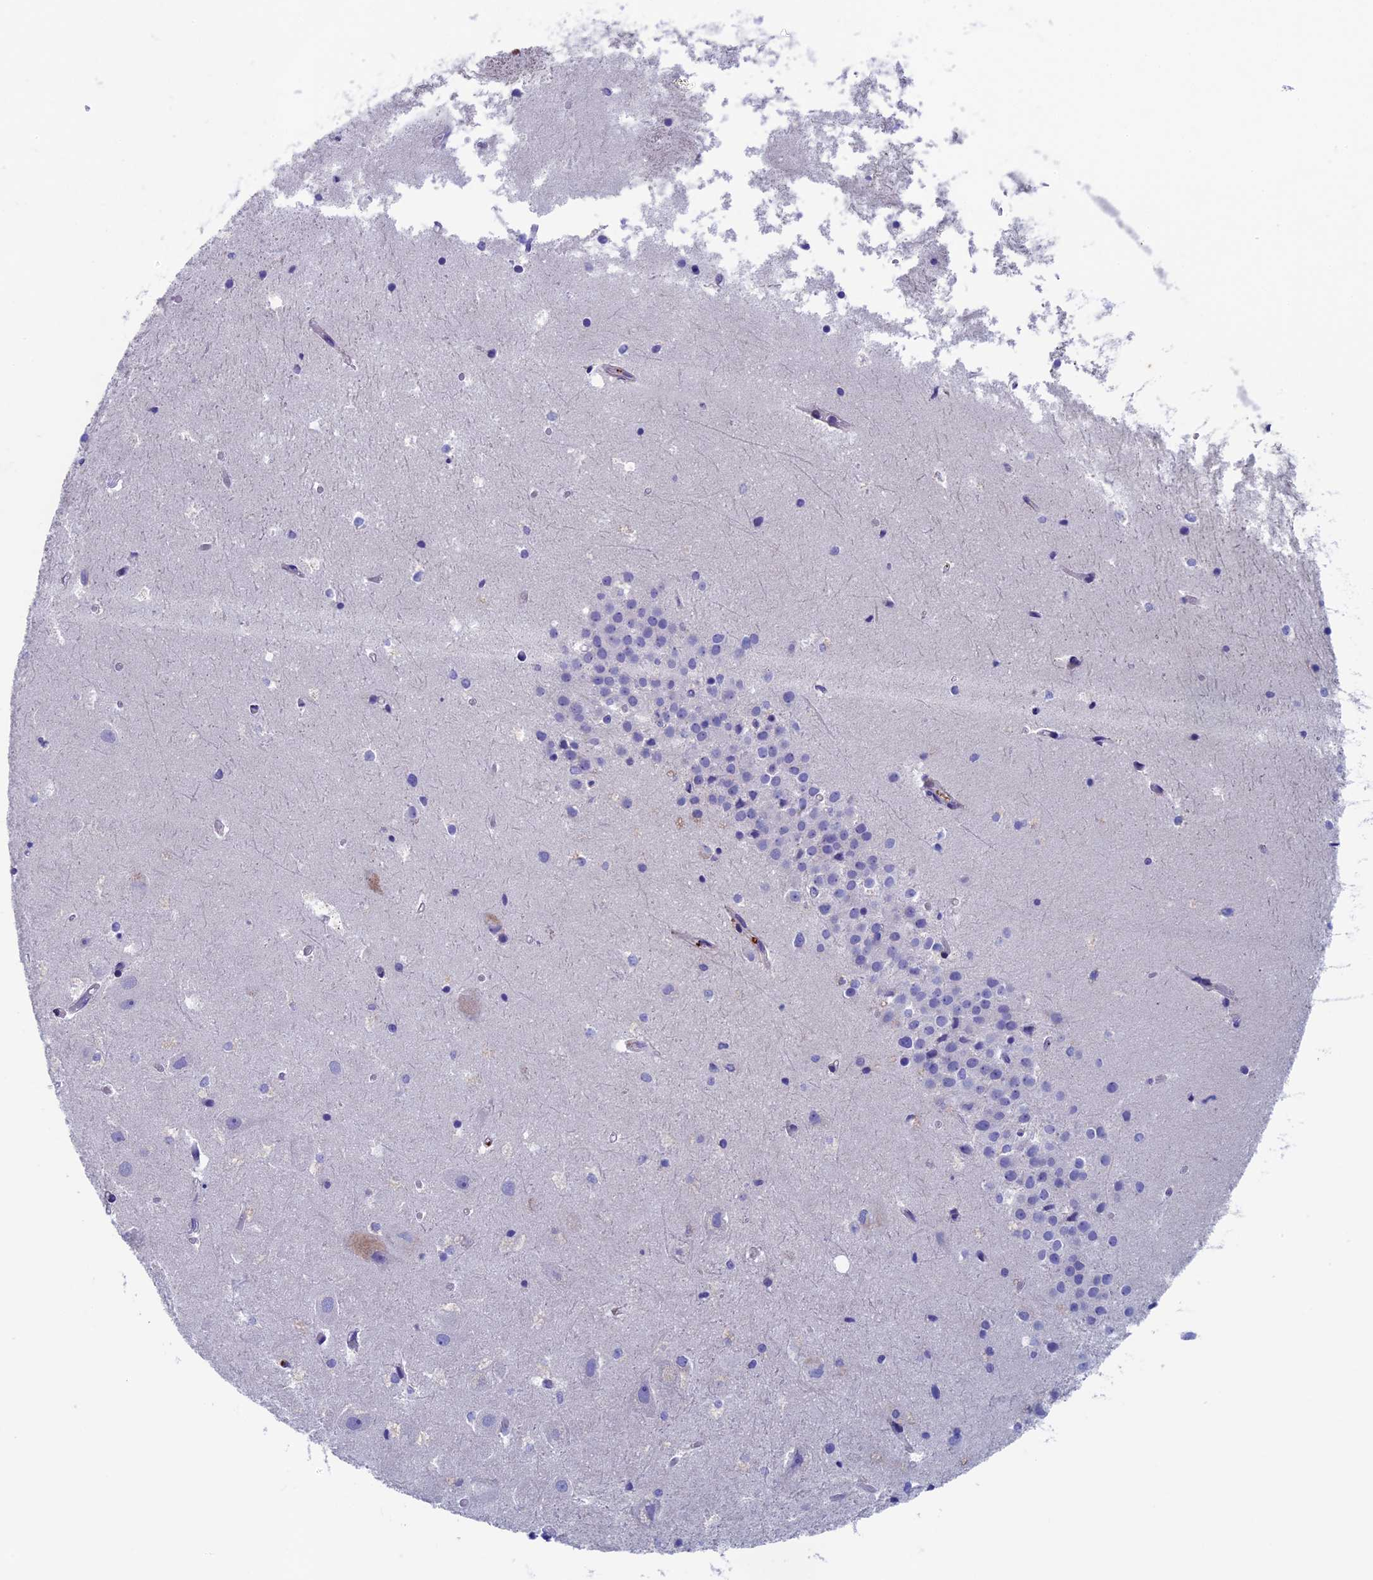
{"staining": {"intensity": "negative", "quantity": "none", "location": "none"}, "tissue": "hippocampus", "cell_type": "Glial cells", "image_type": "normal", "snomed": [{"axis": "morphology", "description": "Normal tissue, NOS"}, {"axis": "topography", "description": "Hippocampus"}], "caption": "This is an immunohistochemistry histopathology image of normal human hippocampus. There is no staining in glial cells.", "gene": "ADH7", "patient": {"sex": "female", "age": 52}}